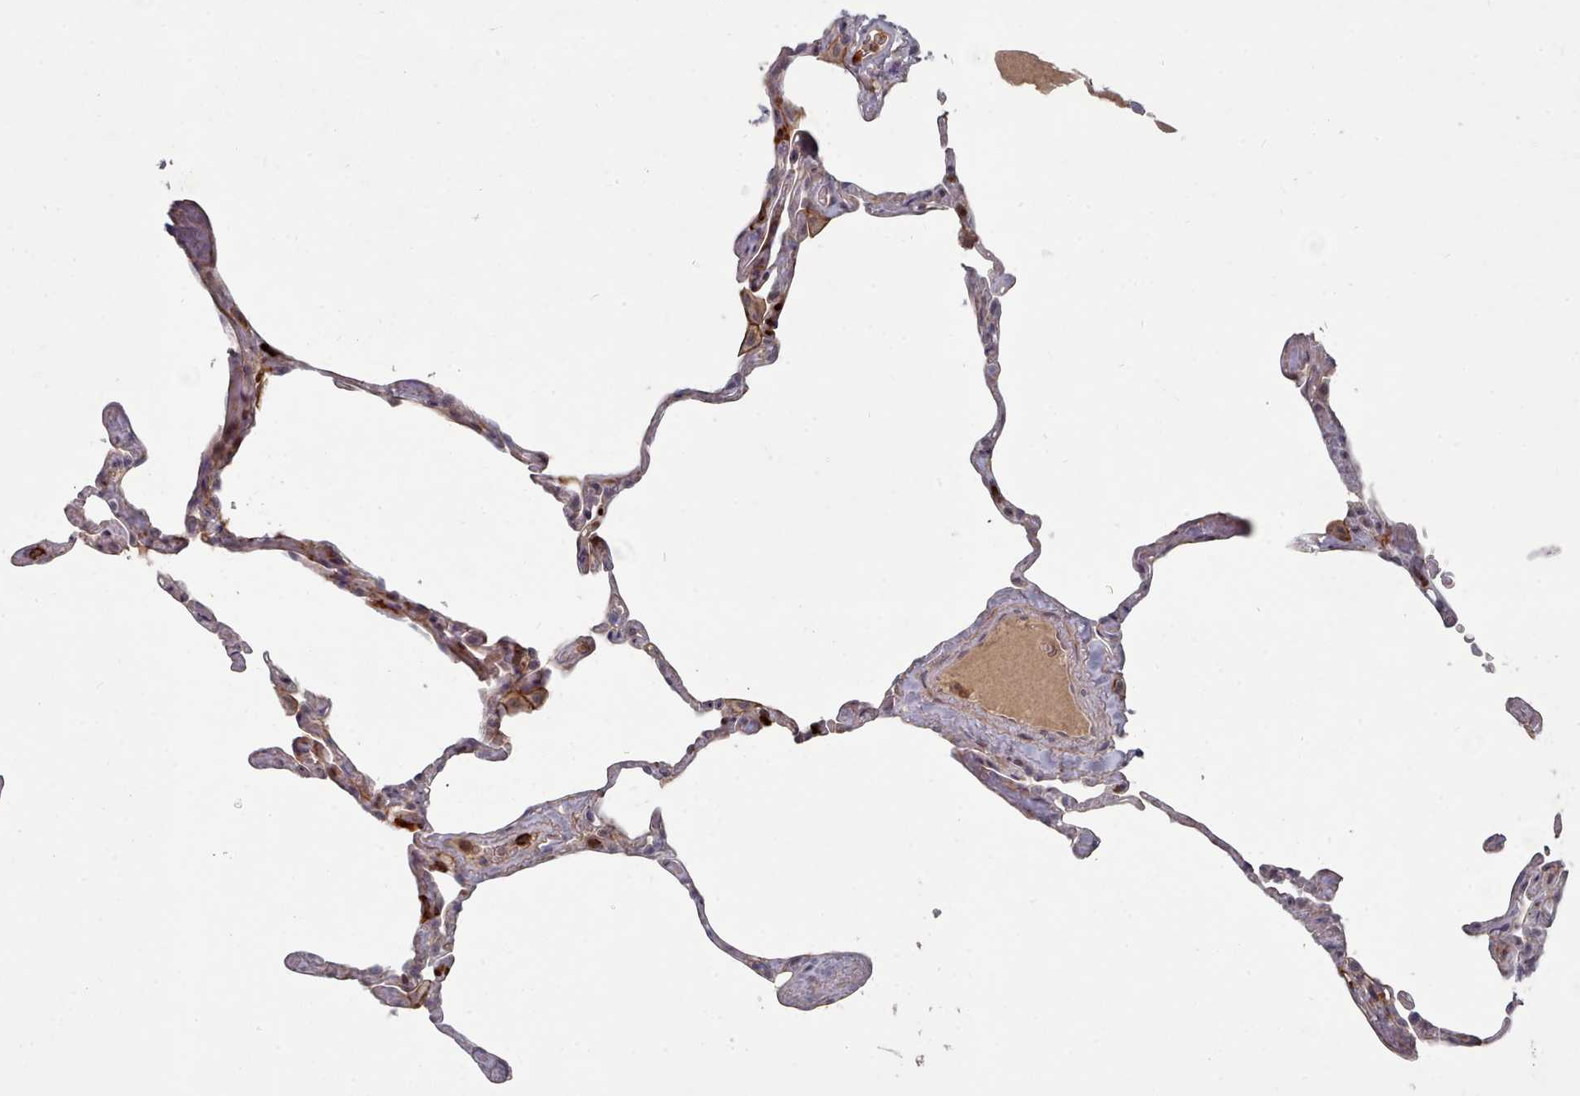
{"staining": {"intensity": "negative", "quantity": "none", "location": "none"}, "tissue": "lung", "cell_type": "Alveolar cells", "image_type": "normal", "snomed": [{"axis": "morphology", "description": "Normal tissue, NOS"}, {"axis": "topography", "description": "Lung"}], "caption": "This is an immunohistochemistry (IHC) photomicrograph of normal human lung. There is no staining in alveolar cells.", "gene": "COL8A2", "patient": {"sex": "male", "age": 65}}